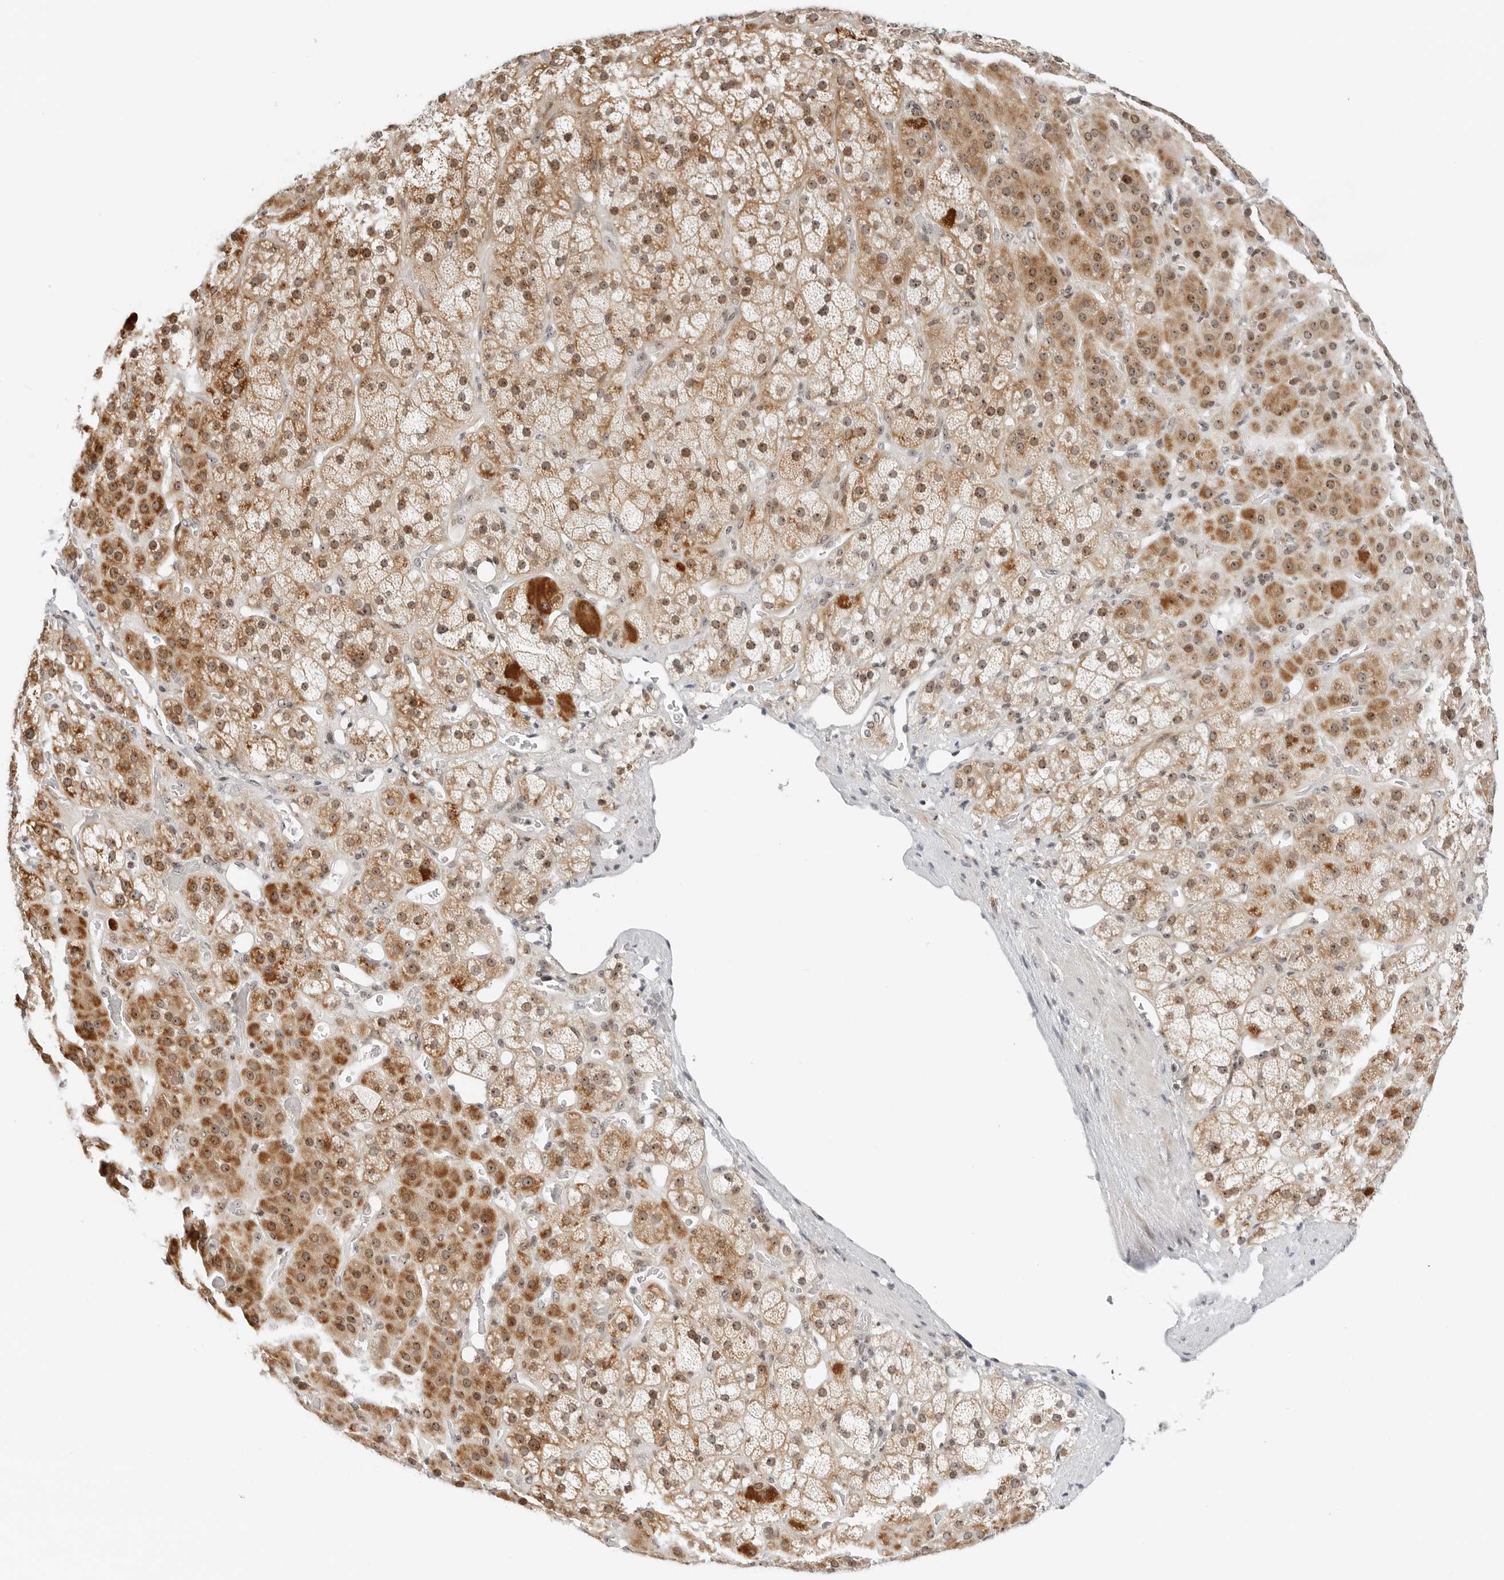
{"staining": {"intensity": "moderate", "quantity": ">75%", "location": "cytoplasmic/membranous,nuclear"}, "tissue": "adrenal gland", "cell_type": "Glandular cells", "image_type": "normal", "snomed": [{"axis": "morphology", "description": "Normal tissue, NOS"}, {"axis": "topography", "description": "Adrenal gland"}], "caption": "Immunohistochemical staining of unremarkable human adrenal gland exhibits moderate cytoplasmic/membranous,nuclear protein expression in approximately >75% of glandular cells.", "gene": "RIMKLA", "patient": {"sex": "male", "age": 57}}